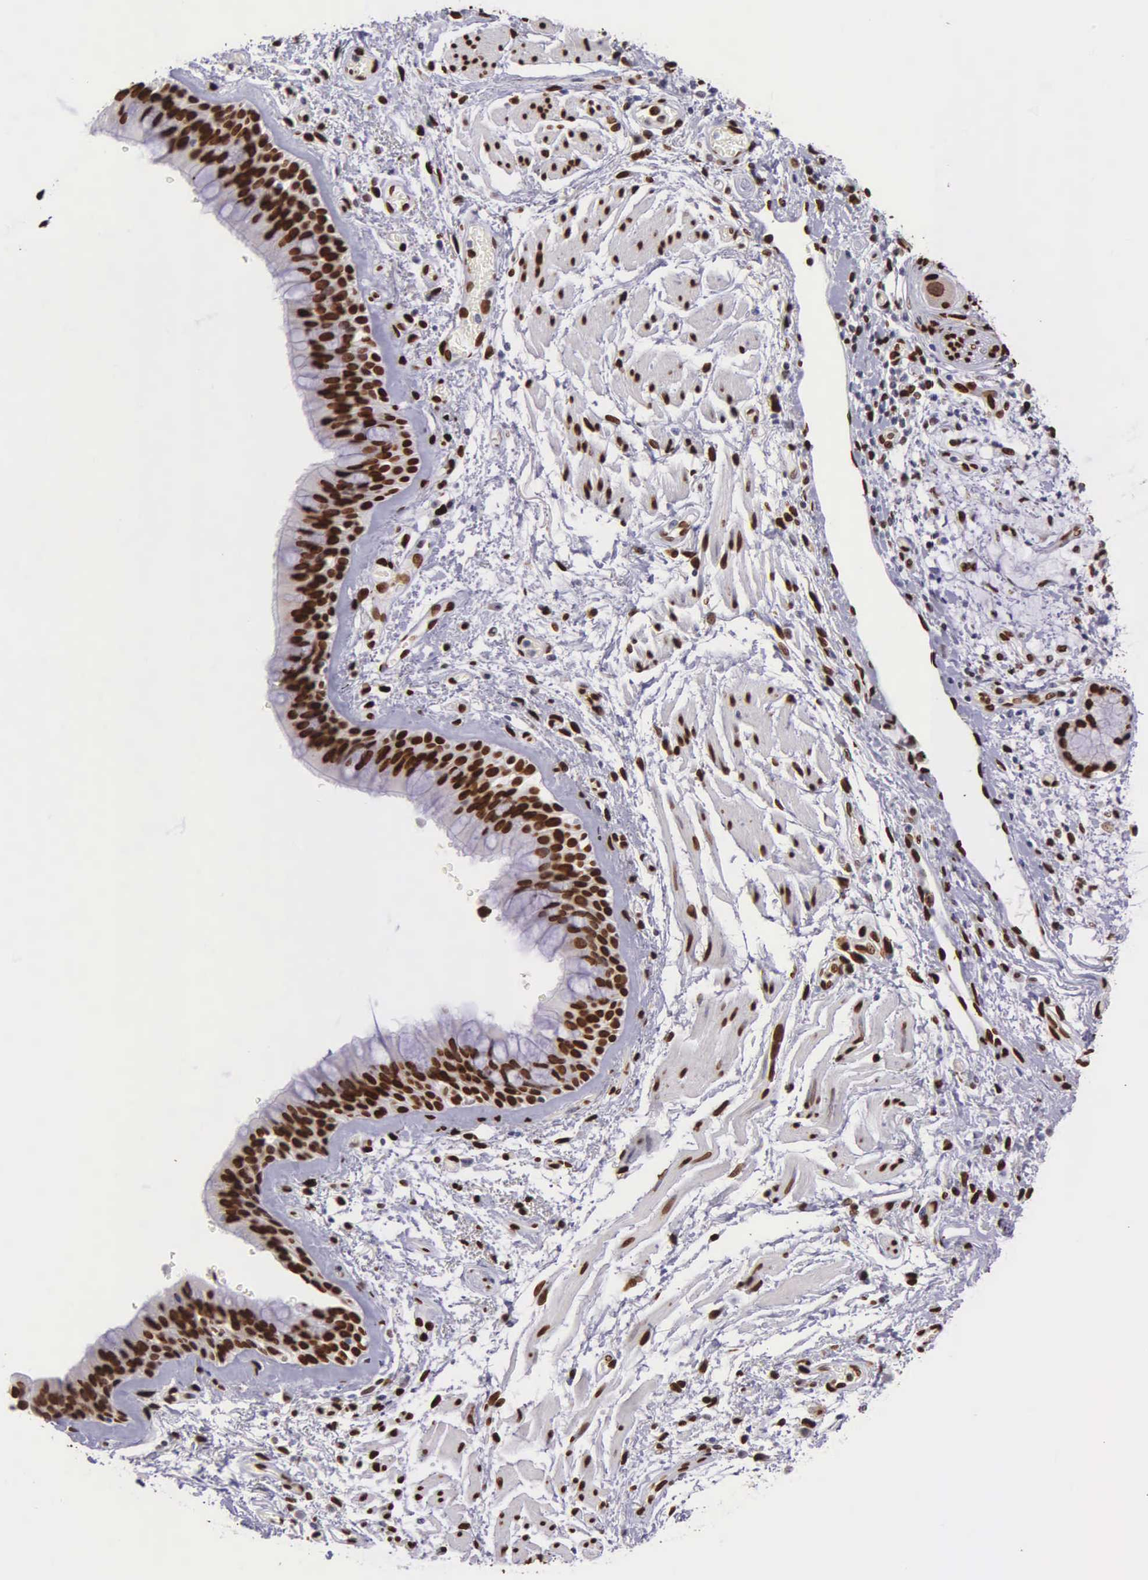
{"staining": {"intensity": "strong", "quantity": ">75%", "location": "nuclear"}, "tissue": "bronchus", "cell_type": "Respiratory epithelial cells", "image_type": "normal", "snomed": [{"axis": "morphology", "description": "Normal tissue, NOS"}, {"axis": "topography", "description": "Bronchus"}, {"axis": "topography", "description": "Lung"}], "caption": "A brown stain highlights strong nuclear positivity of a protein in respiratory epithelial cells of normal bronchus.", "gene": "H1", "patient": {"sex": "female", "age": 57}}